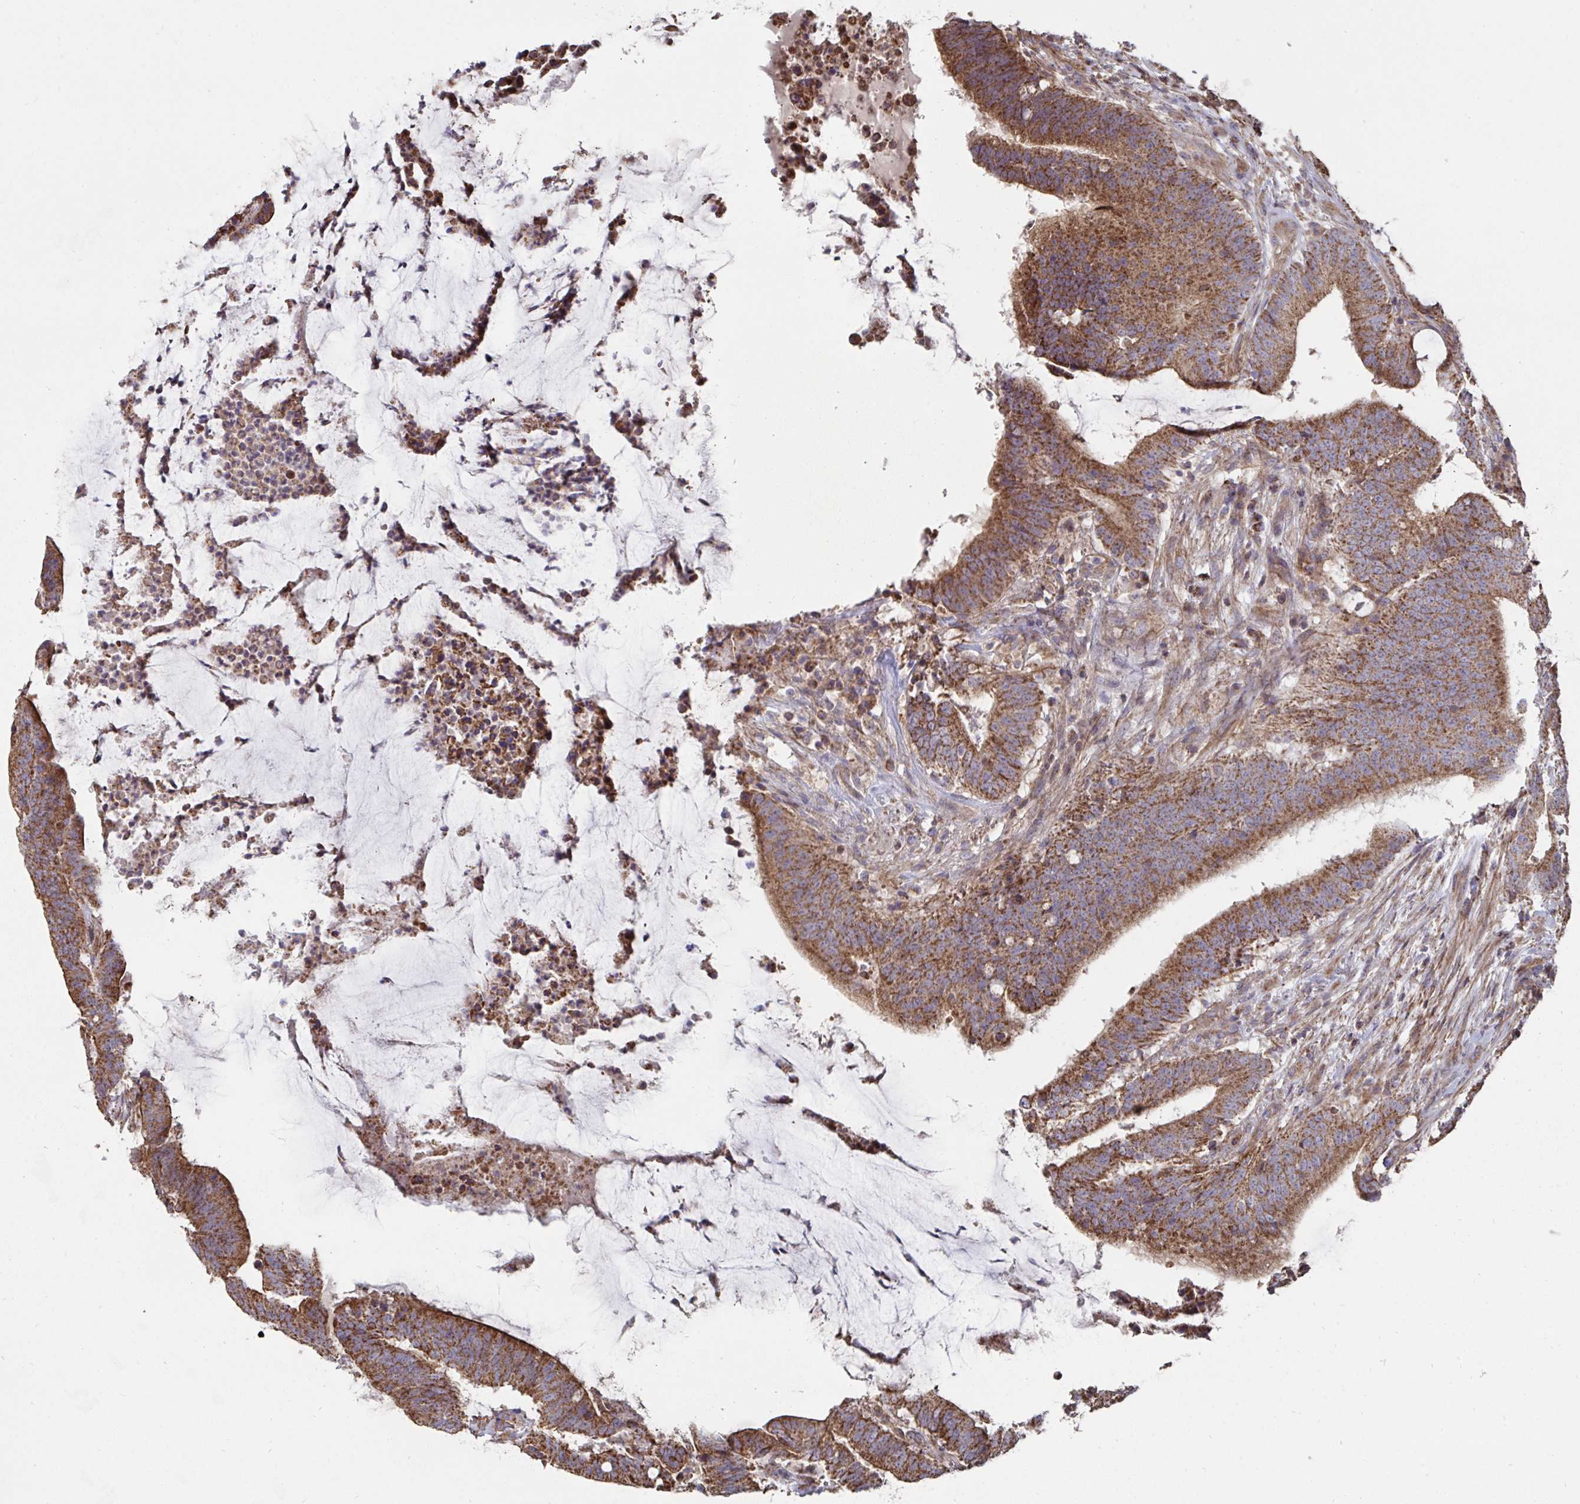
{"staining": {"intensity": "strong", "quantity": ">75%", "location": "cytoplasmic/membranous"}, "tissue": "colorectal cancer", "cell_type": "Tumor cells", "image_type": "cancer", "snomed": [{"axis": "morphology", "description": "Adenocarcinoma, NOS"}, {"axis": "topography", "description": "Colon"}], "caption": "Colorectal cancer tissue shows strong cytoplasmic/membranous staining in approximately >75% of tumor cells, visualized by immunohistochemistry.", "gene": "DZANK1", "patient": {"sex": "female", "age": 43}}